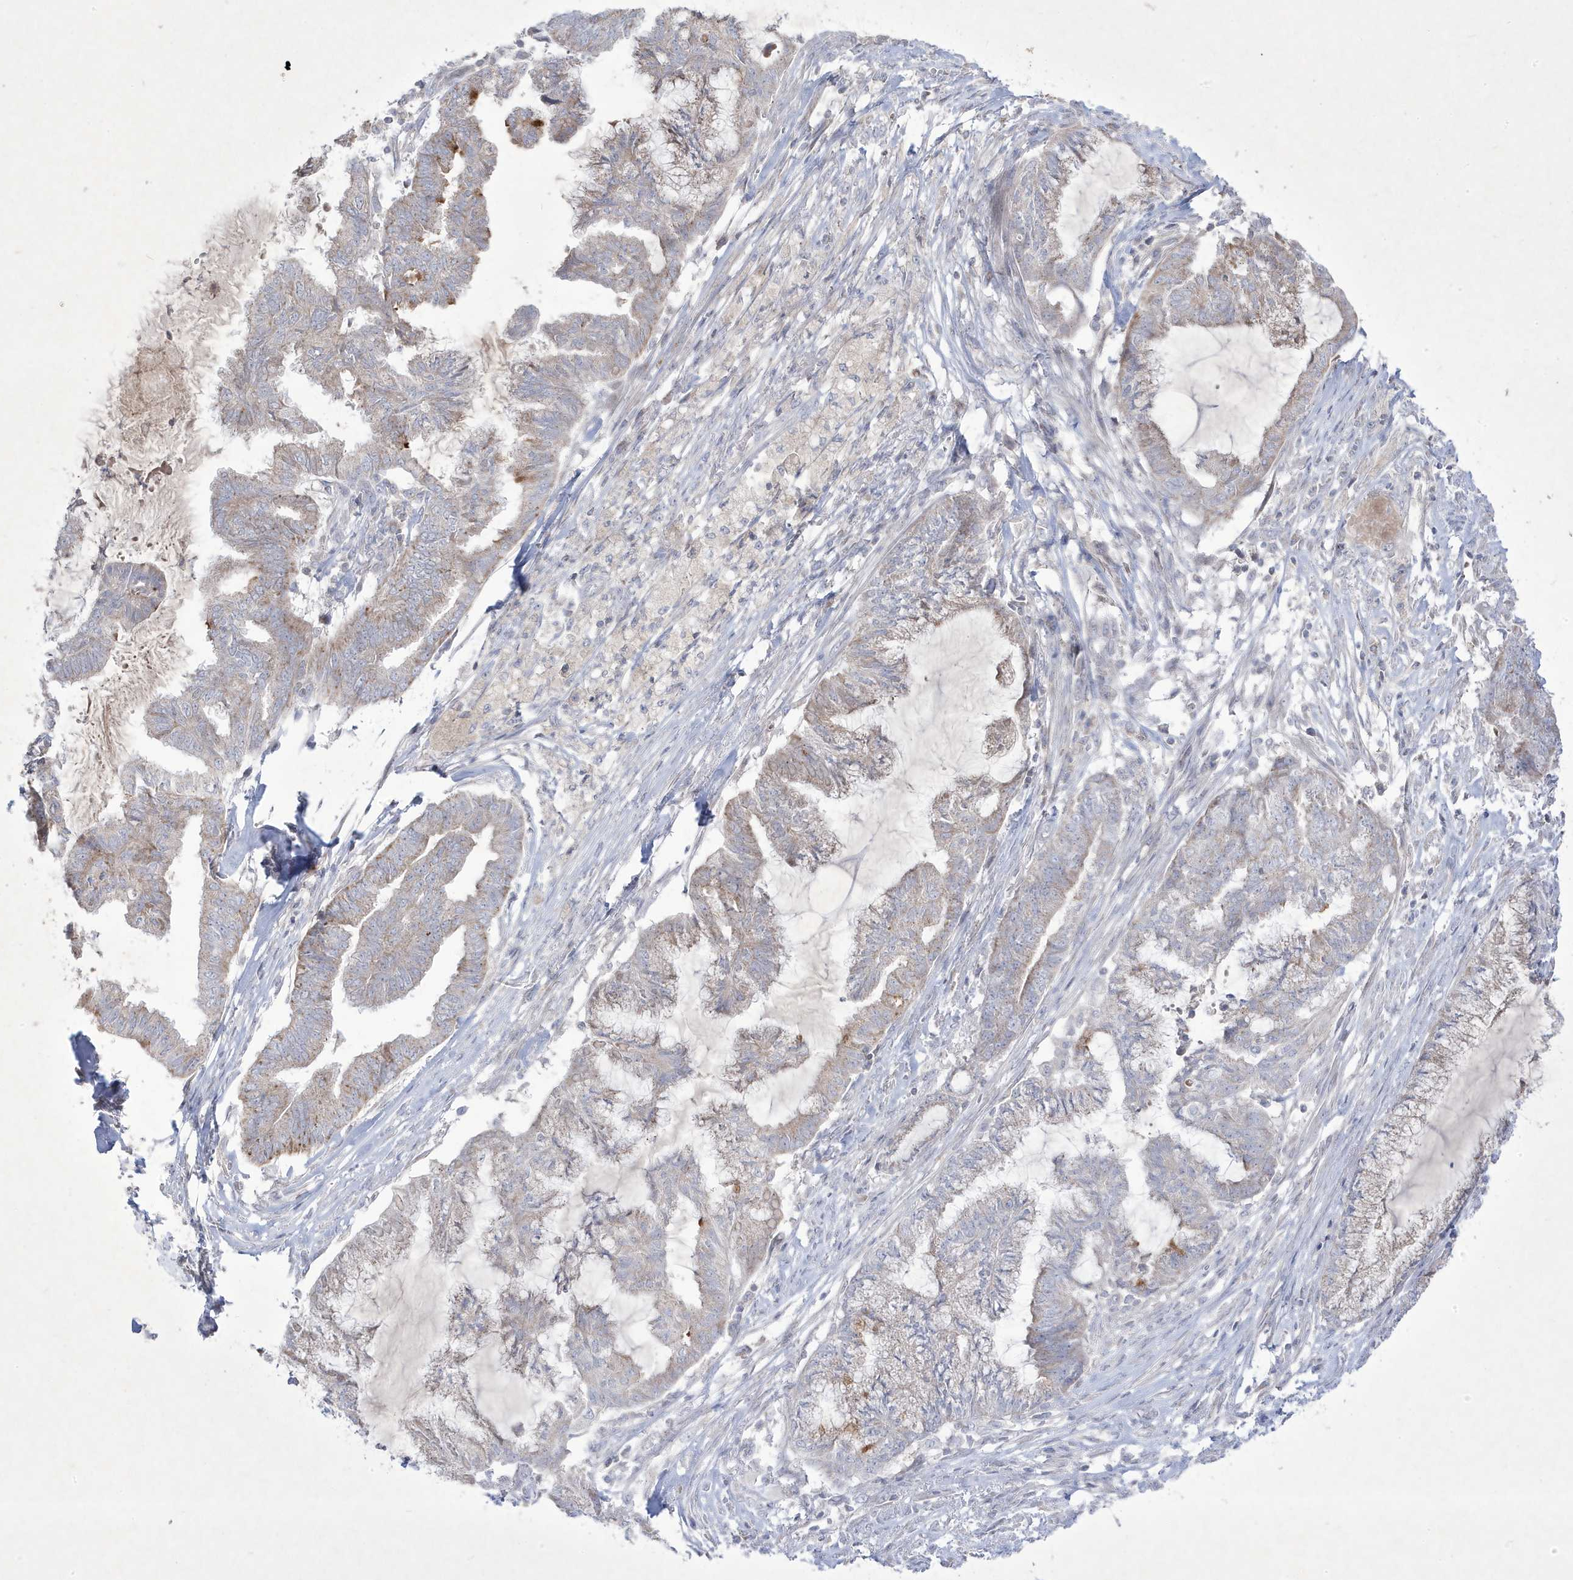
{"staining": {"intensity": "moderate", "quantity": "<25%", "location": "cytoplasmic/membranous"}, "tissue": "endometrial cancer", "cell_type": "Tumor cells", "image_type": "cancer", "snomed": [{"axis": "morphology", "description": "Adenocarcinoma, NOS"}, {"axis": "topography", "description": "Endometrium"}], "caption": "Endometrial cancer (adenocarcinoma) stained with a protein marker reveals moderate staining in tumor cells.", "gene": "ADAMTSL3", "patient": {"sex": "female", "age": 86}}